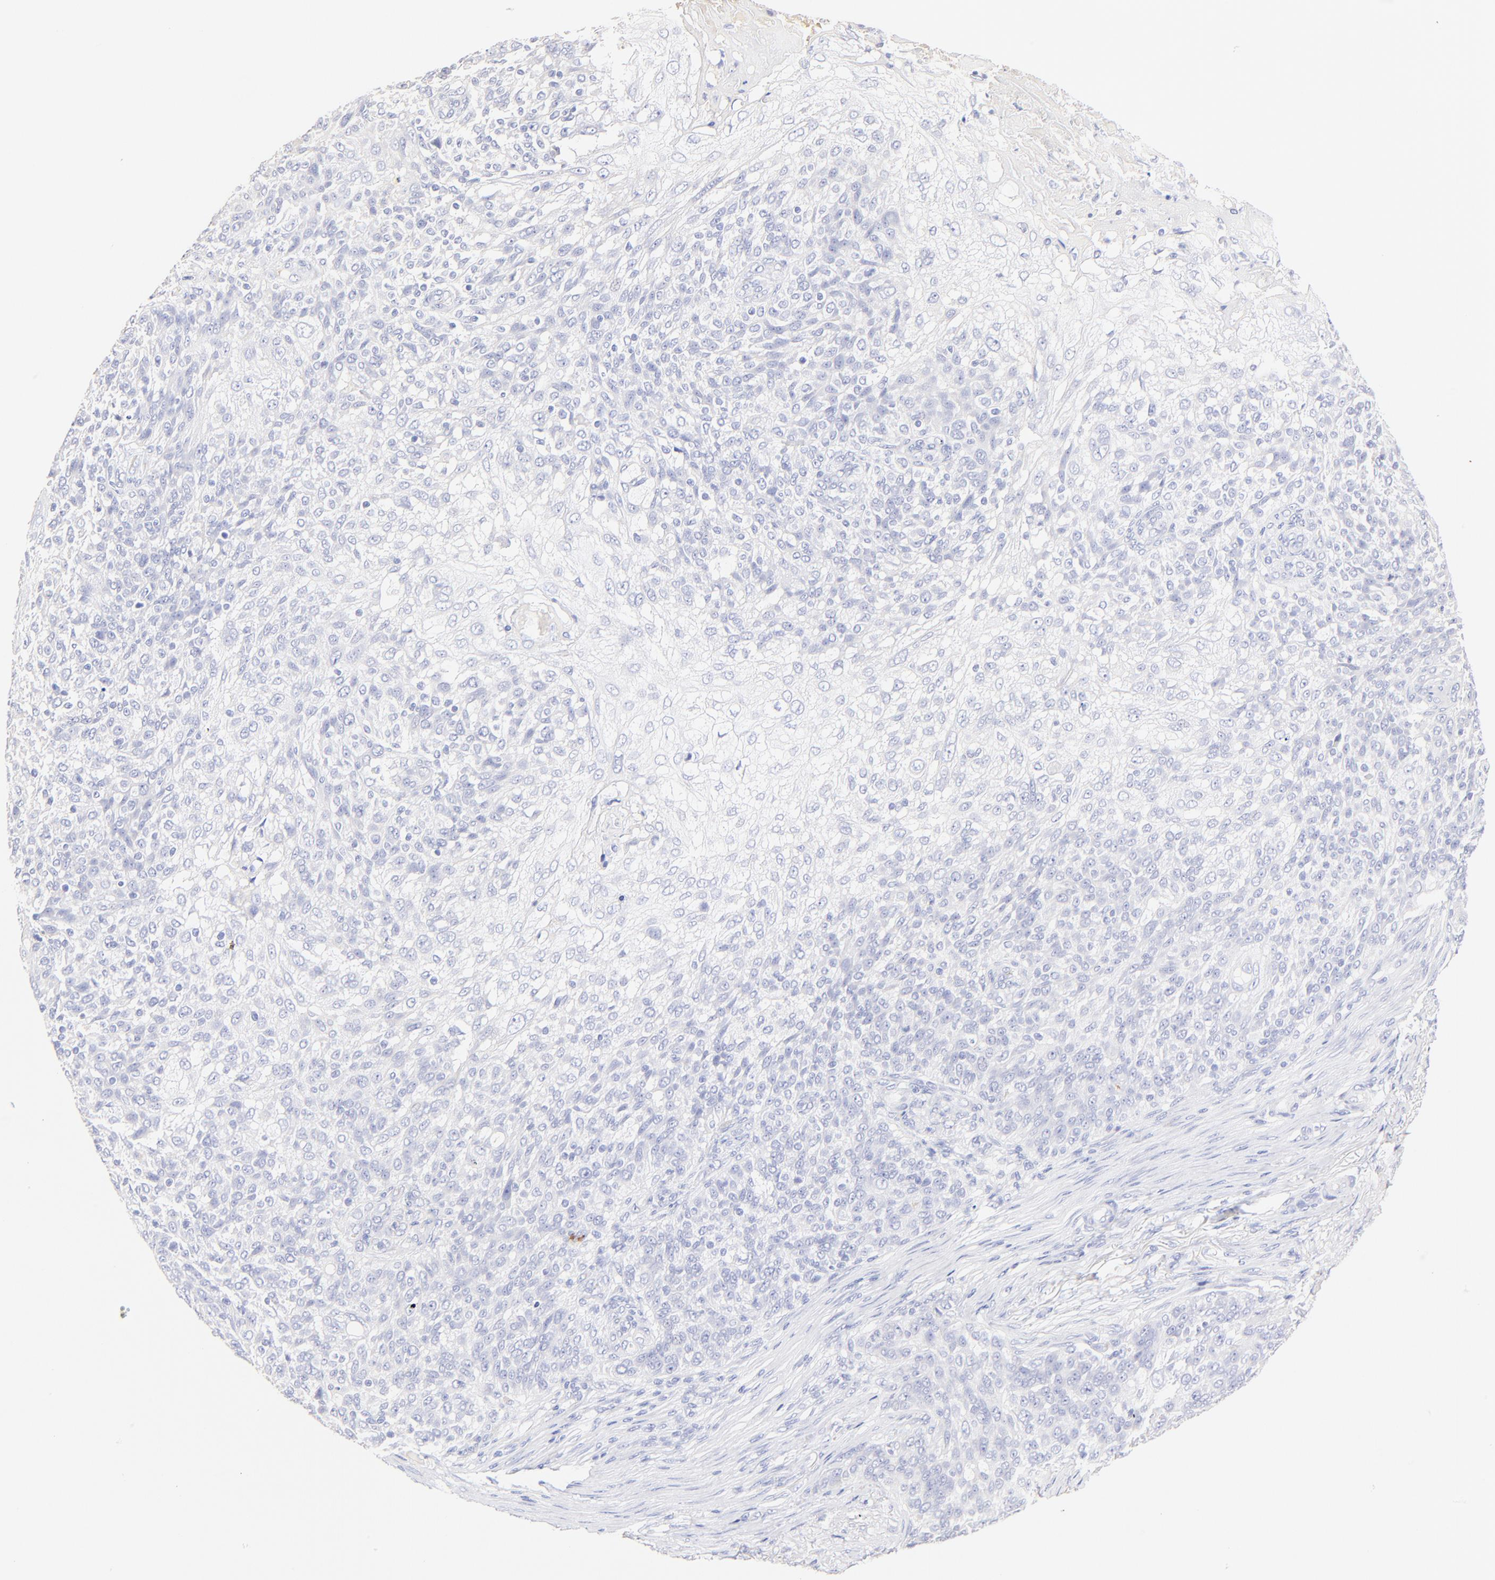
{"staining": {"intensity": "negative", "quantity": "none", "location": "none"}, "tissue": "skin cancer", "cell_type": "Tumor cells", "image_type": "cancer", "snomed": [{"axis": "morphology", "description": "Normal tissue, NOS"}, {"axis": "morphology", "description": "Squamous cell carcinoma, NOS"}, {"axis": "topography", "description": "Skin"}], "caption": "The micrograph shows no significant staining in tumor cells of skin cancer (squamous cell carcinoma).", "gene": "ASB9", "patient": {"sex": "female", "age": 83}}